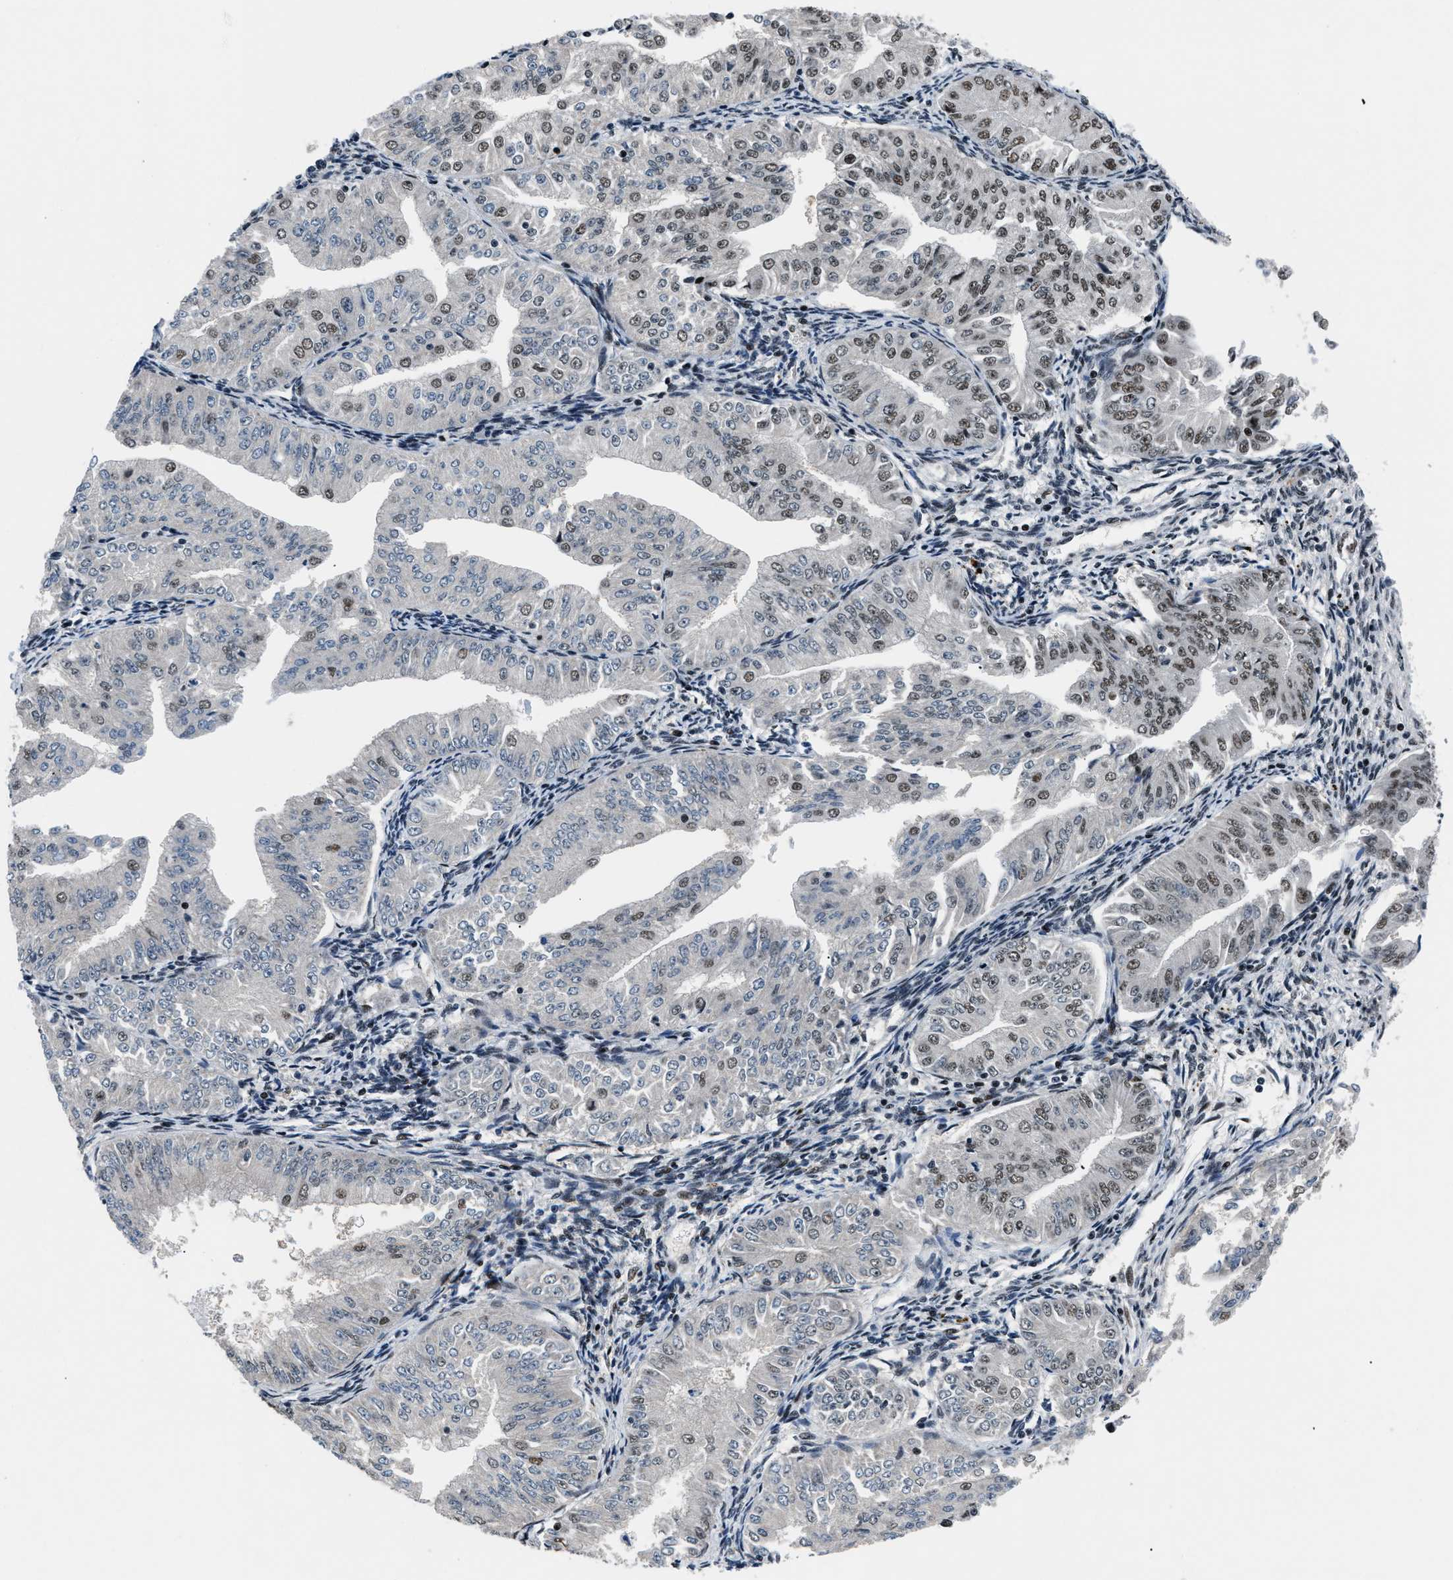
{"staining": {"intensity": "moderate", "quantity": "25%-75%", "location": "nuclear"}, "tissue": "endometrial cancer", "cell_type": "Tumor cells", "image_type": "cancer", "snomed": [{"axis": "morphology", "description": "Normal tissue, NOS"}, {"axis": "morphology", "description": "Adenocarcinoma, NOS"}, {"axis": "topography", "description": "Endometrium"}], "caption": "This micrograph shows immunohistochemistry (IHC) staining of human endometrial cancer (adenocarcinoma), with medium moderate nuclear staining in approximately 25%-75% of tumor cells.", "gene": "SMARCB1", "patient": {"sex": "female", "age": 53}}